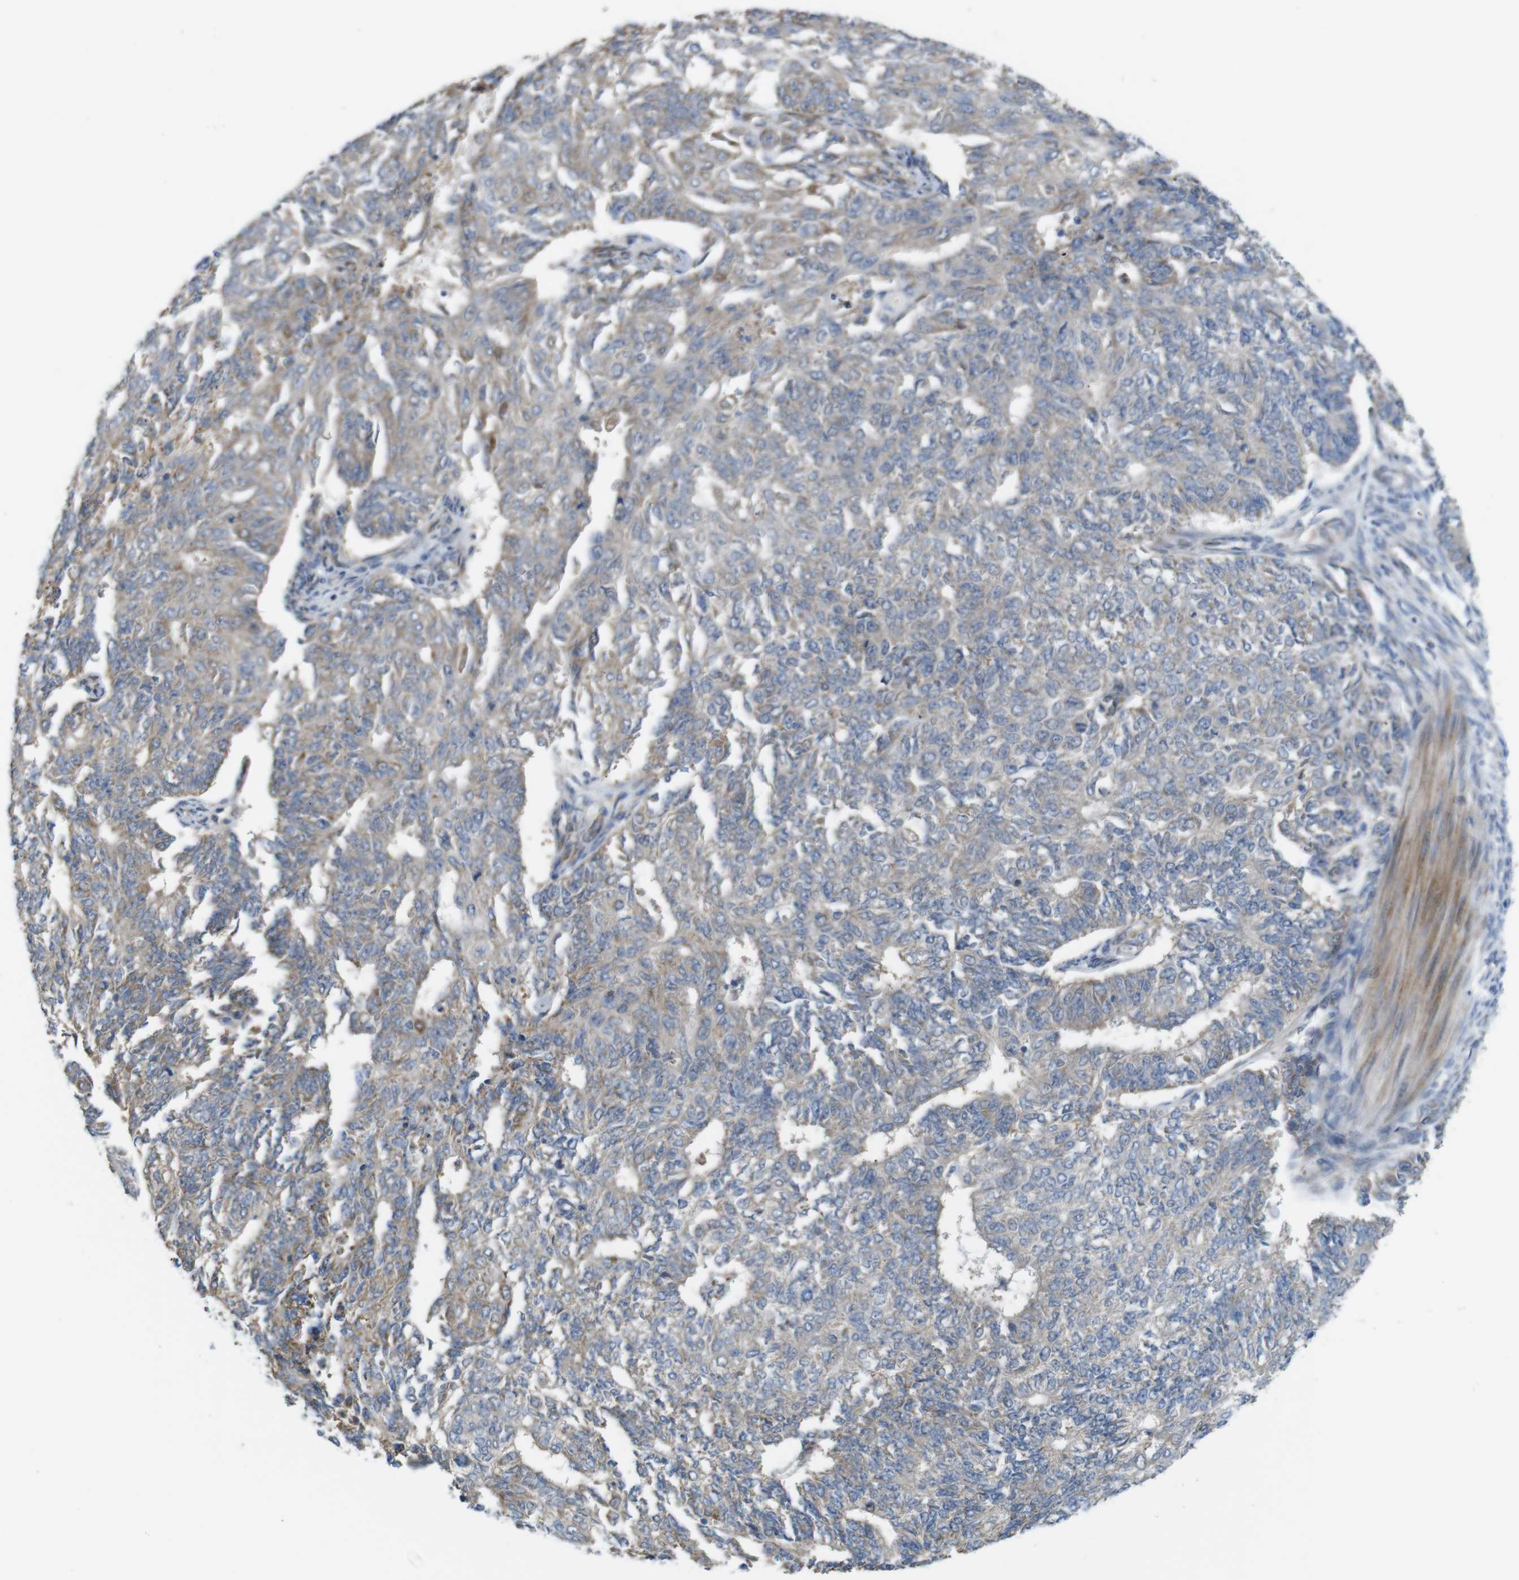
{"staining": {"intensity": "weak", "quantity": ">75%", "location": "cytoplasmic/membranous"}, "tissue": "endometrial cancer", "cell_type": "Tumor cells", "image_type": "cancer", "snomed": [{"axis": "morphology", "description": "Adenocarcinoma, NOS"}, {"axis": "topography", "description": "Endometrium"}], "caption": "IHC (DAB) staining of human endometrial cancer displays weak cytoplasmic/membranous protein expression in about >75% of tumor cells. (IHC, brightfield microscopy, high magnification).", "gene": "MARCHF1", "patient": {"sex": "female", "age": 32}}